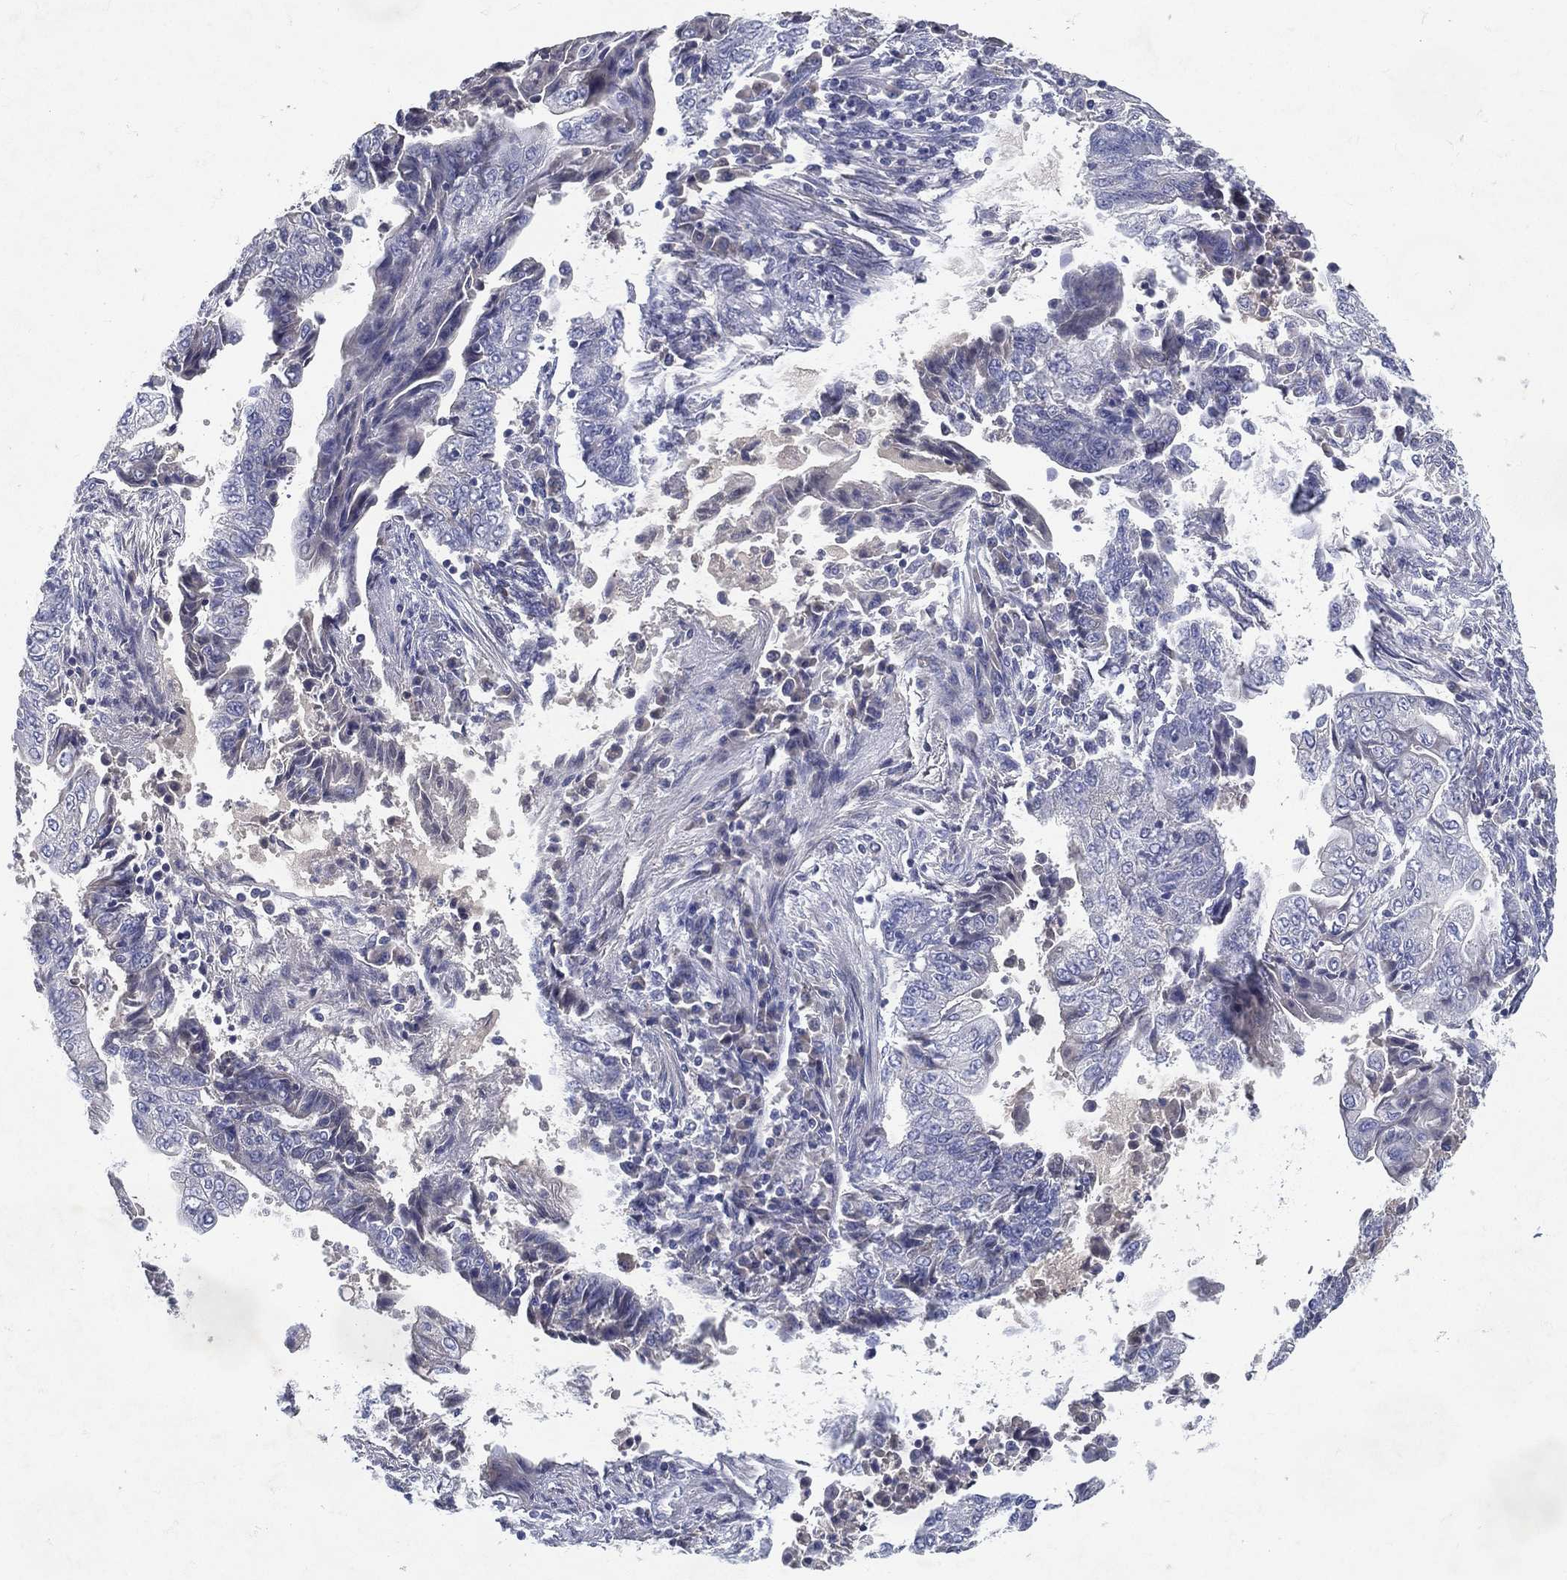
{"staining": {"intensity": "negative", "quantity": "none", "location": "none"}, "tissue": "endometrial cancer", "cell_type": "Tumor cells", "image_type": "cancer", "snomed": [{"axis": "morphology", "description": "Adenocarcinoma, NOS"}, {"axis": "topography", "description": "Uterus"}, {"axis": "topography", "description": "Endometrium"}], "caption": "Tumor cells show no significant protein expression in endometrial adenocarcinoma.", "gene": "RGS13", "patient": {"sex": "female", "age": 54}}